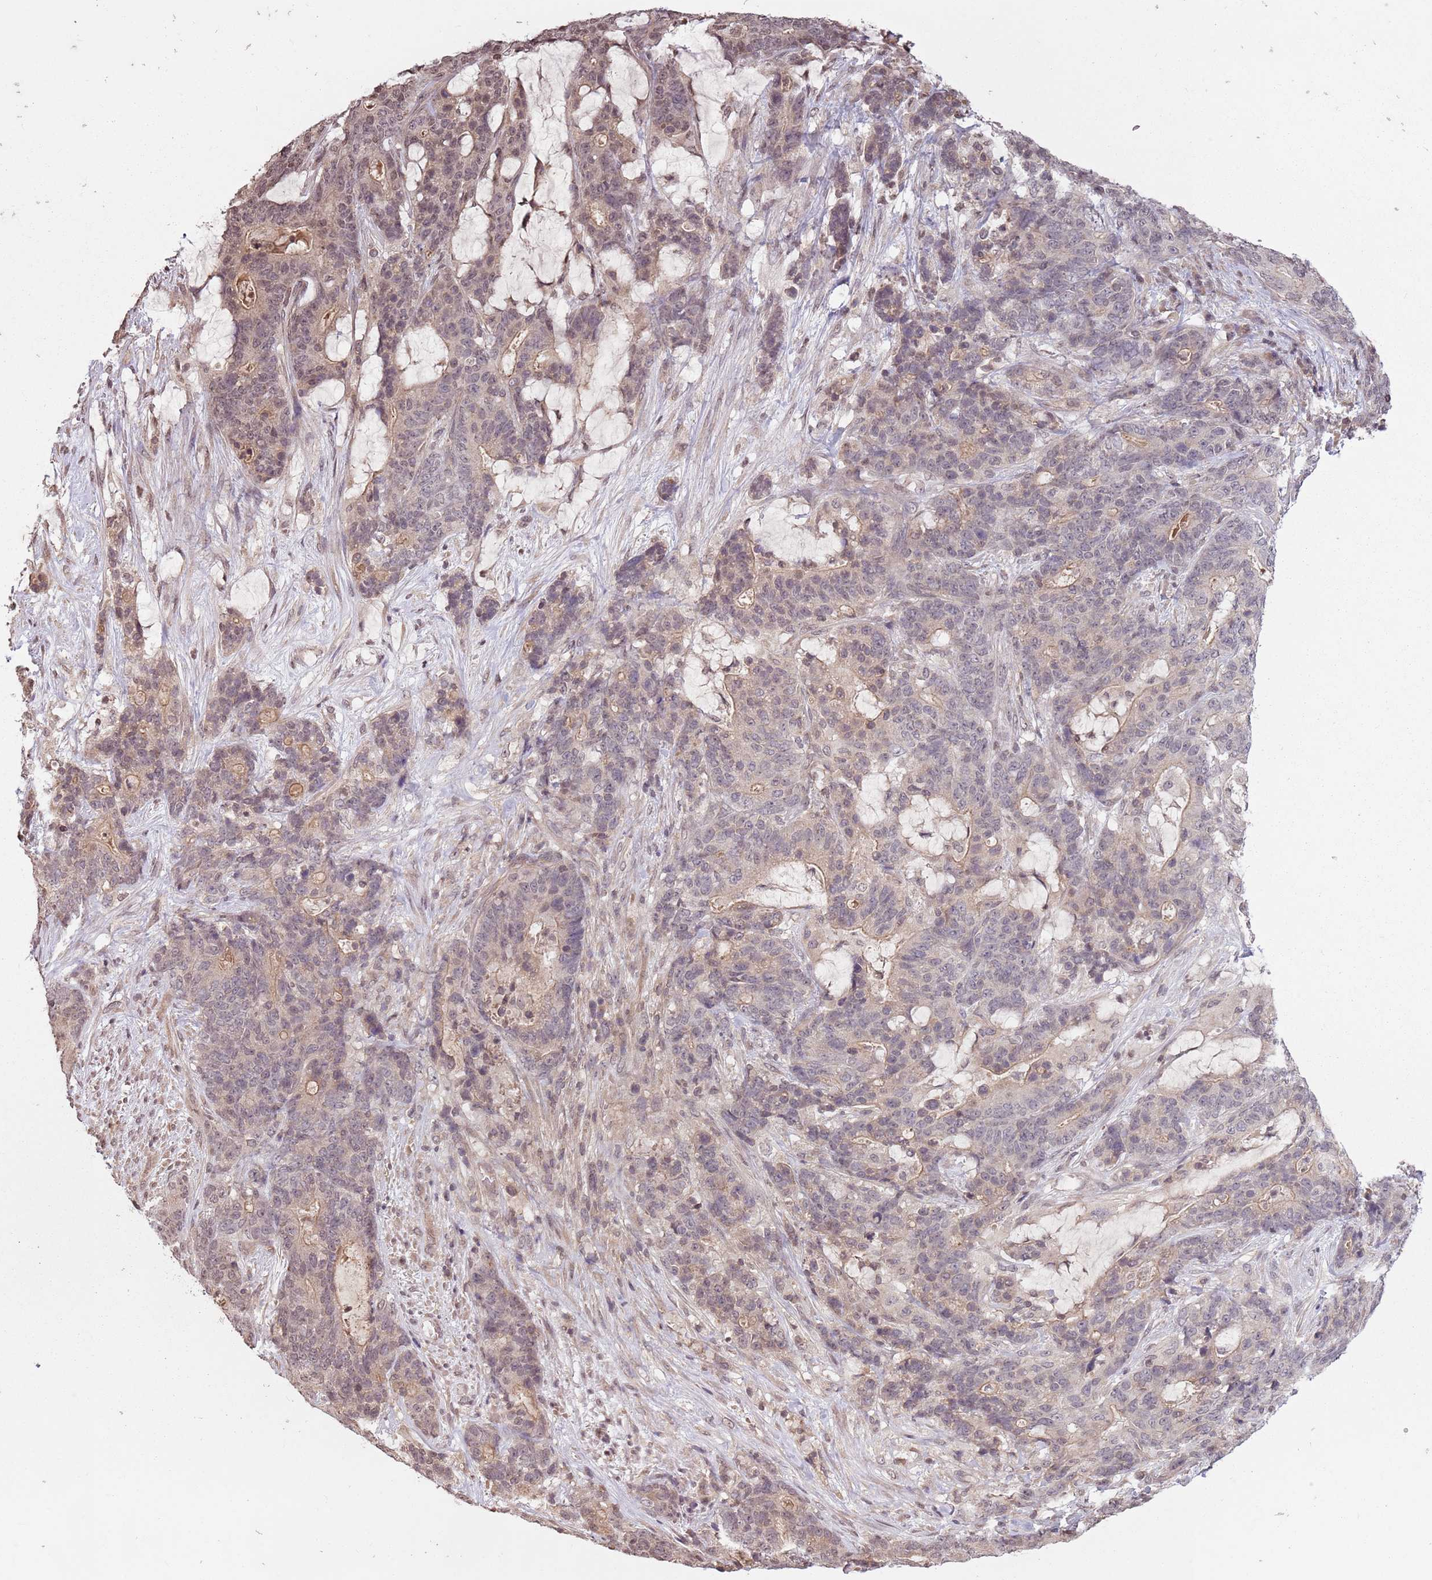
{"staining": {"intensity": "weak", "quantity": "<25%", "location": "cytoplasmic/membranous,nuclear"}, "tissue": "stomach cancer", "cell_type": "Tumor cells", "image_type": "cancer", "snomed": [{"axis": "morphology", "description": "Normal tissue, NOS"}, {"axis": "morphology", "description": "Adenocarcinoma, NOS"}, {"axis": "topography", "description": "Stomach"}], "caption": "This is a image of IHC staining of stomach cancer (adenocarcinoma), which shows no staining in tumor cells.", "gene": "CAPN9", "patient": {"sex": "female", "age": 64}}